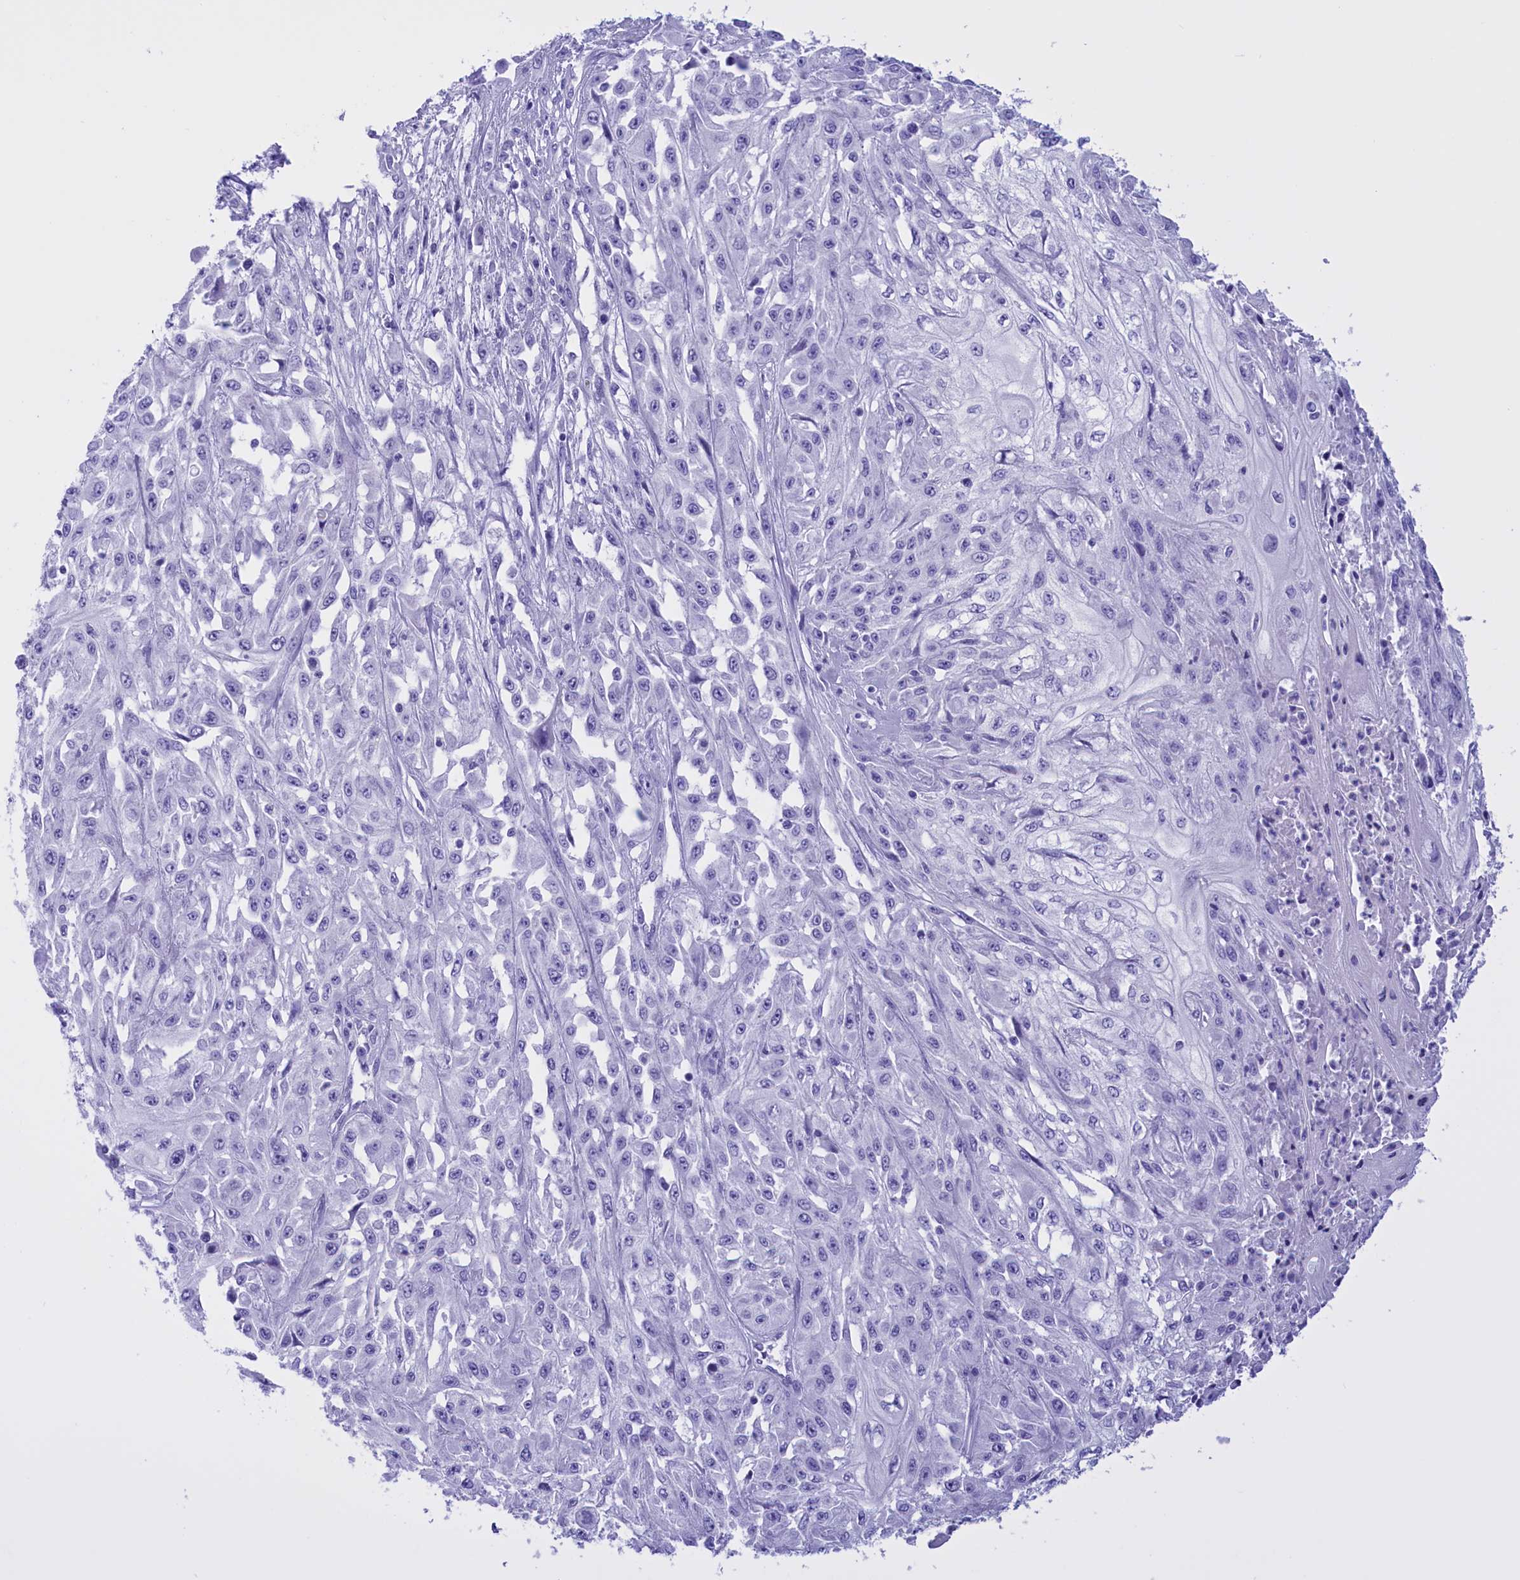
{"staining": {"intensity": "negative", "quantity": "none", "location": "none"}, "tissue": "skin cancer", "cell_type": "Tumor cells", "image_type": "cancer", "snomed": [{"axis": "morphology", "description": "Squamous cell carcinoma, NOS"}, {"axis": "morphology", "description": "Squamous cell carcinoma, metastatic, NOS"}, {"axis": "topography", "description": "Skin"}, {"axis": "topography", "description": "Lymph node"}], "caption": "Tumor cells show no significant staining in skin squamous cell carcinoma.", "gene": "BRI3", "patient": {"sex": "male", "age": 75}}